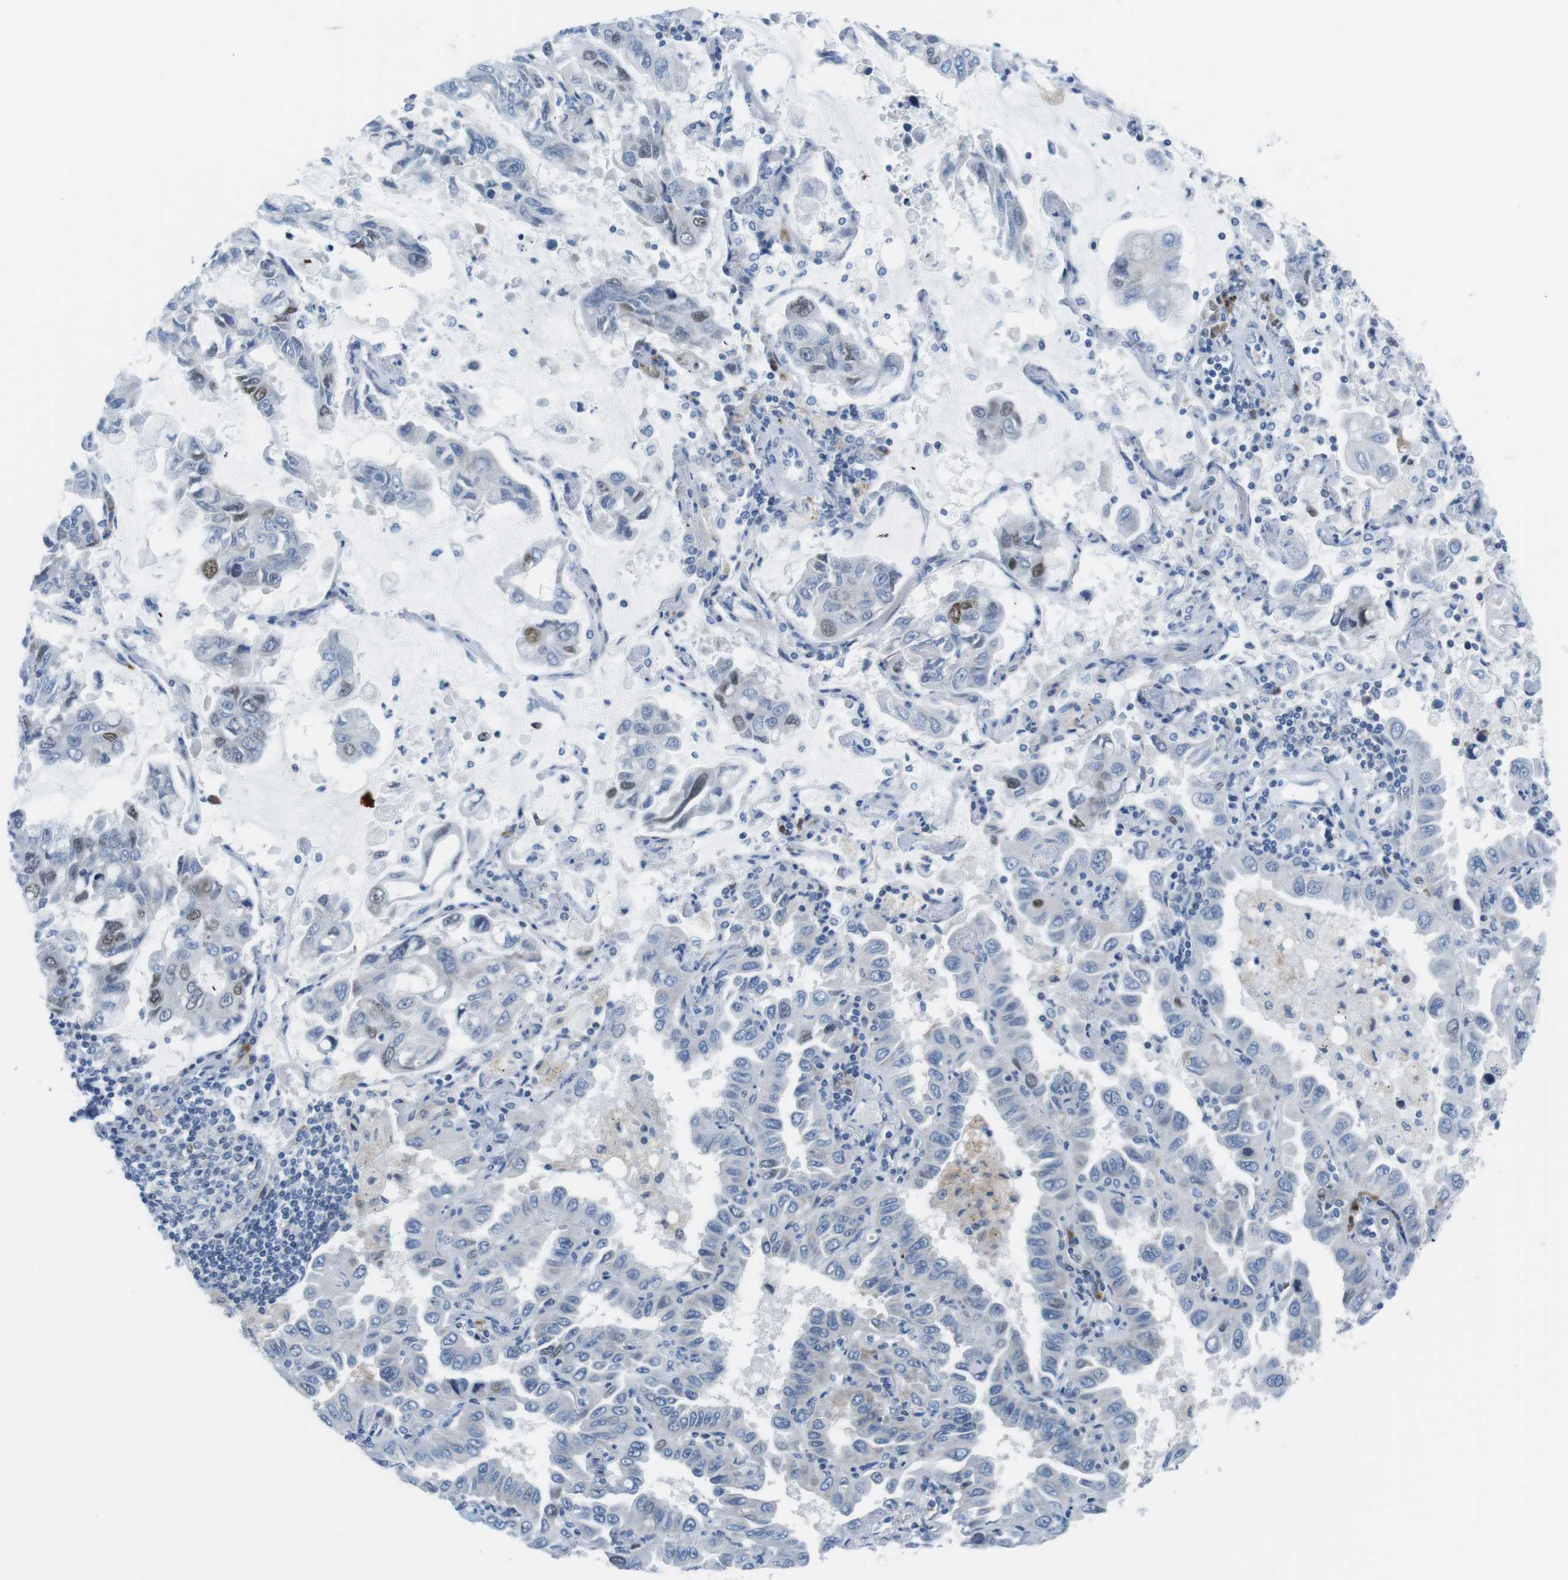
{"staining": {"intensity": "moderate", "quantity": "<25%", "location": "nuclear"}, "tissue": "lung cancer", "cell_type": "Tumor cells", "image_type": "cancer", "snomed": [{"axis": "morphology", "description": "Adenocarcinoma, NOS"}, {"axis": "topography", "description": "Lung"}], "caption": "Immunohistochemistry micrograph of human lung adenocarcinoma stained for a protein (brown), which exhibits low levels of moderate nuclear expression in about <25% of tumor cells.", "gene": "CHAF1A", "patient": {"sex": "male", "age": 64}}